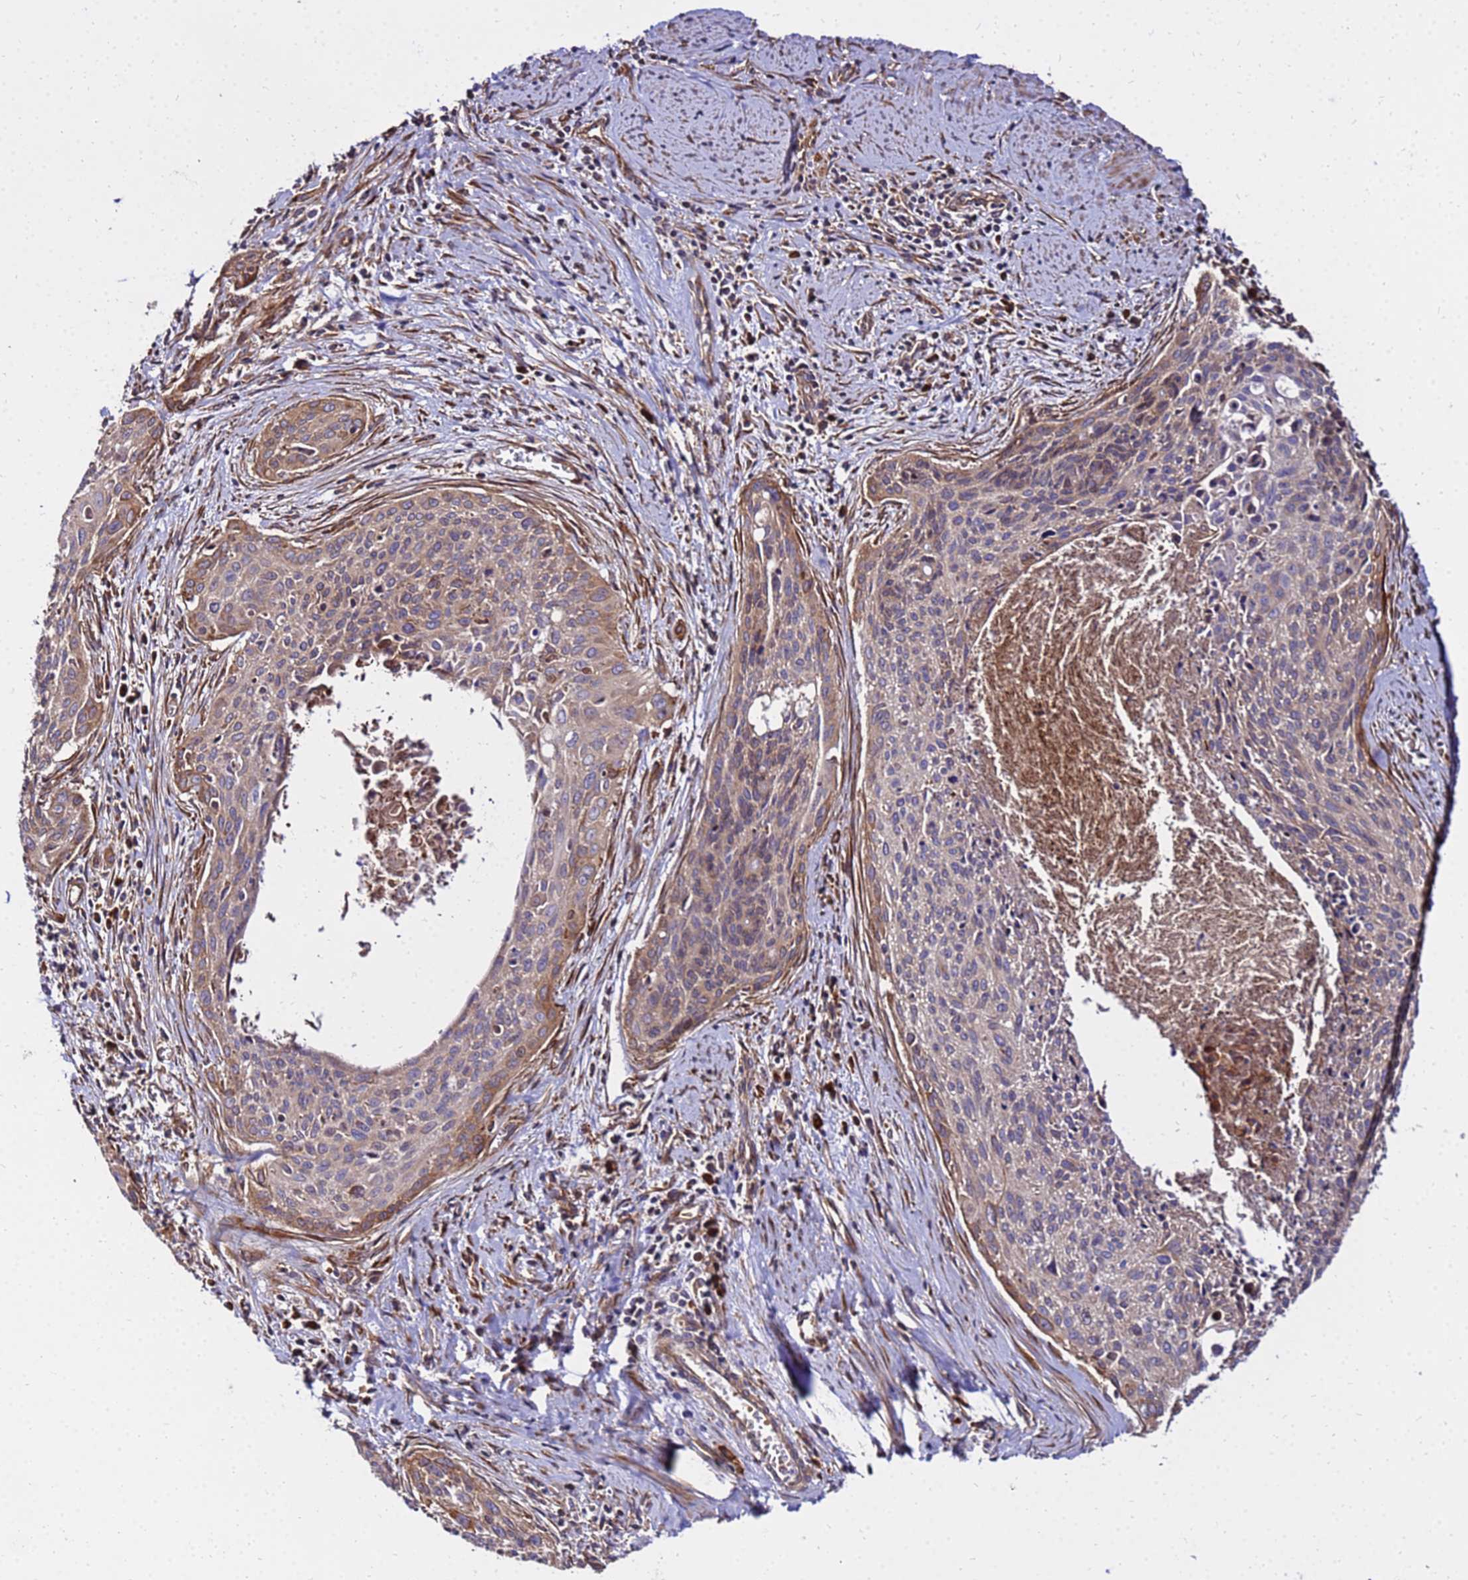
{"staining": {"intensity": "weak", "quantity": "<25%", "location": "cytoplasmic/membranous"}, "tissue": "cervical cancer", "cell_type": "Tumor cells", "image_type": "cancer", "snomed": [{"axis": "morphology", "description": "Squamous cell carcinoma, NOS"}, {"axis": "topography", "description": "Cervix"}], "caption": "Tumor cells are negative for brown protein staining in squamous cell carcinoma (cervical).", "gene": "WWC2", "patient": {"sex": "female", "age": 55}}